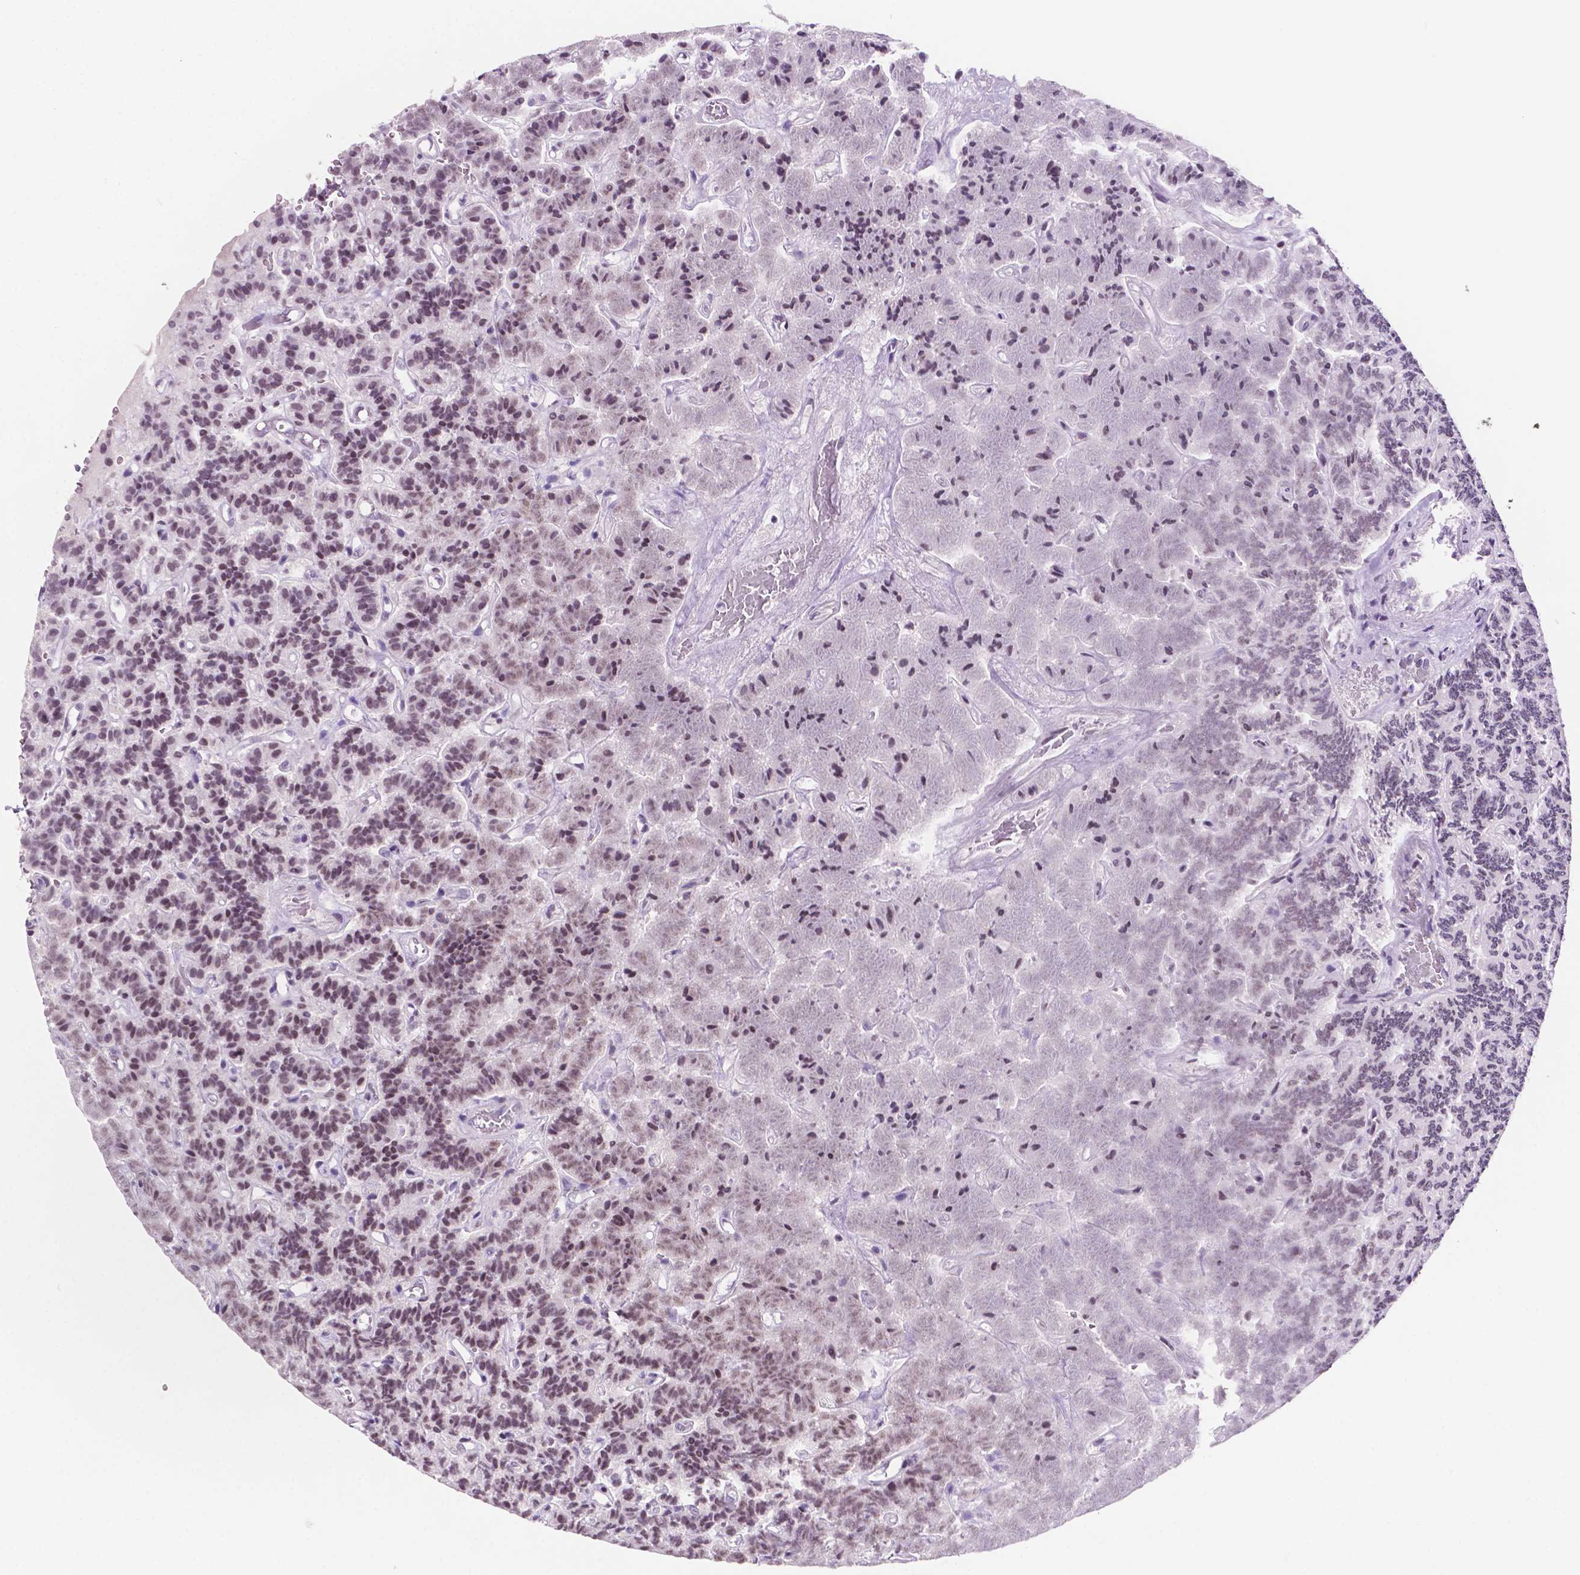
{"staining": {"intensity": "moderate", "quantity": "<25%", "location": "nuclear"}, "tissue": "carcinoid", "cell_type": "Tumor cells", "image_type": "cancer", "snomed": [{"axis": "morphology", "description": "Carcinoid, malignant, NOS"}, {"axis": "topography", "description": "Pancreas"}], "caption": "Carcinoid stained with DAB (3,3'-diaminobenzidine) immunohistochemistry exhibits low levels of moderate nuclear positivity in about <25% of tumor cells.", "gene": "NCOR1", "patient": {"sex": "male", "age": 36}}